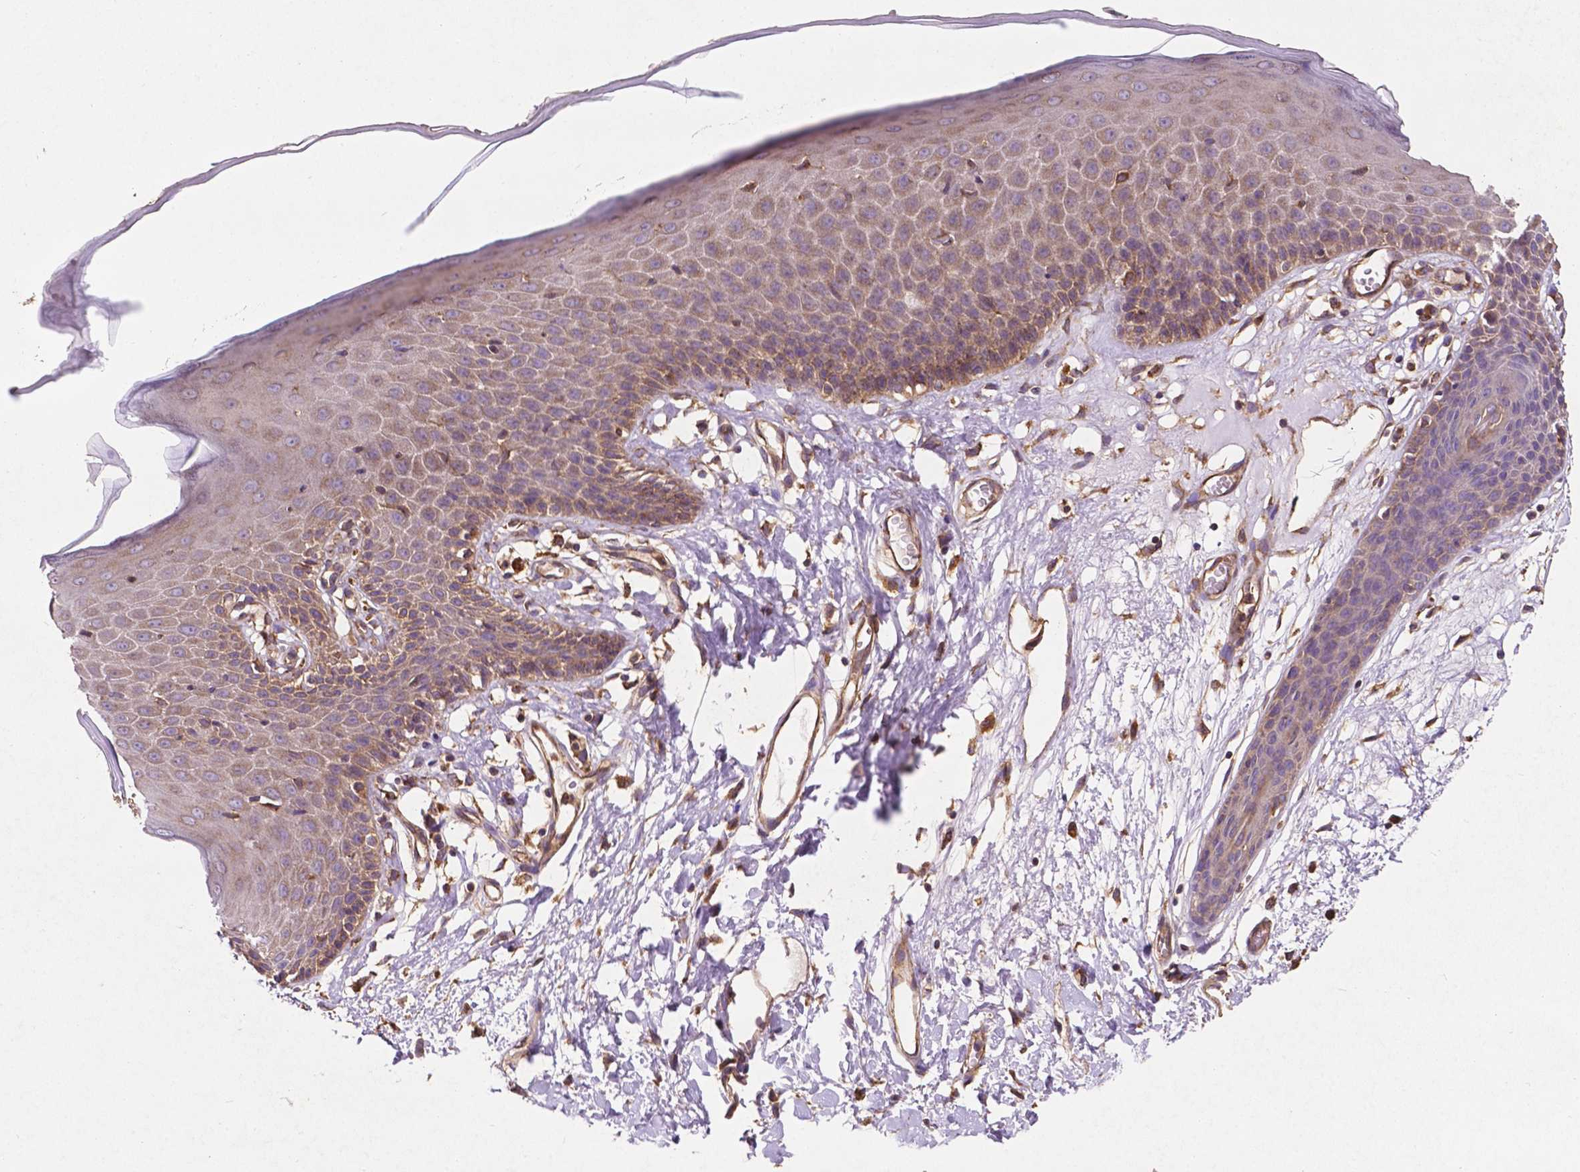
{"staining": {"intensity": "moderate", "quantity": "<25%", "location": "cytoplasmic/membranous"}, "tissue": "skin", "cell_type": "Epidermal cells", "image_type": "normal", "snomed": [{"axis": "morphology", "description": "Normal tissue, NOS"}, {"axis": "topography", "description": "Vulva"}], "caption": "DAB (3,3'-diaminobenzidine) immunohistochemical staining of unremarkable human skin exhibits moderate cytoplasmic/membranous protein staining in approximately <25% of epidermal cells.", "gene": "CCDC71L", "patient": {"sex": "female", "age": 68}}